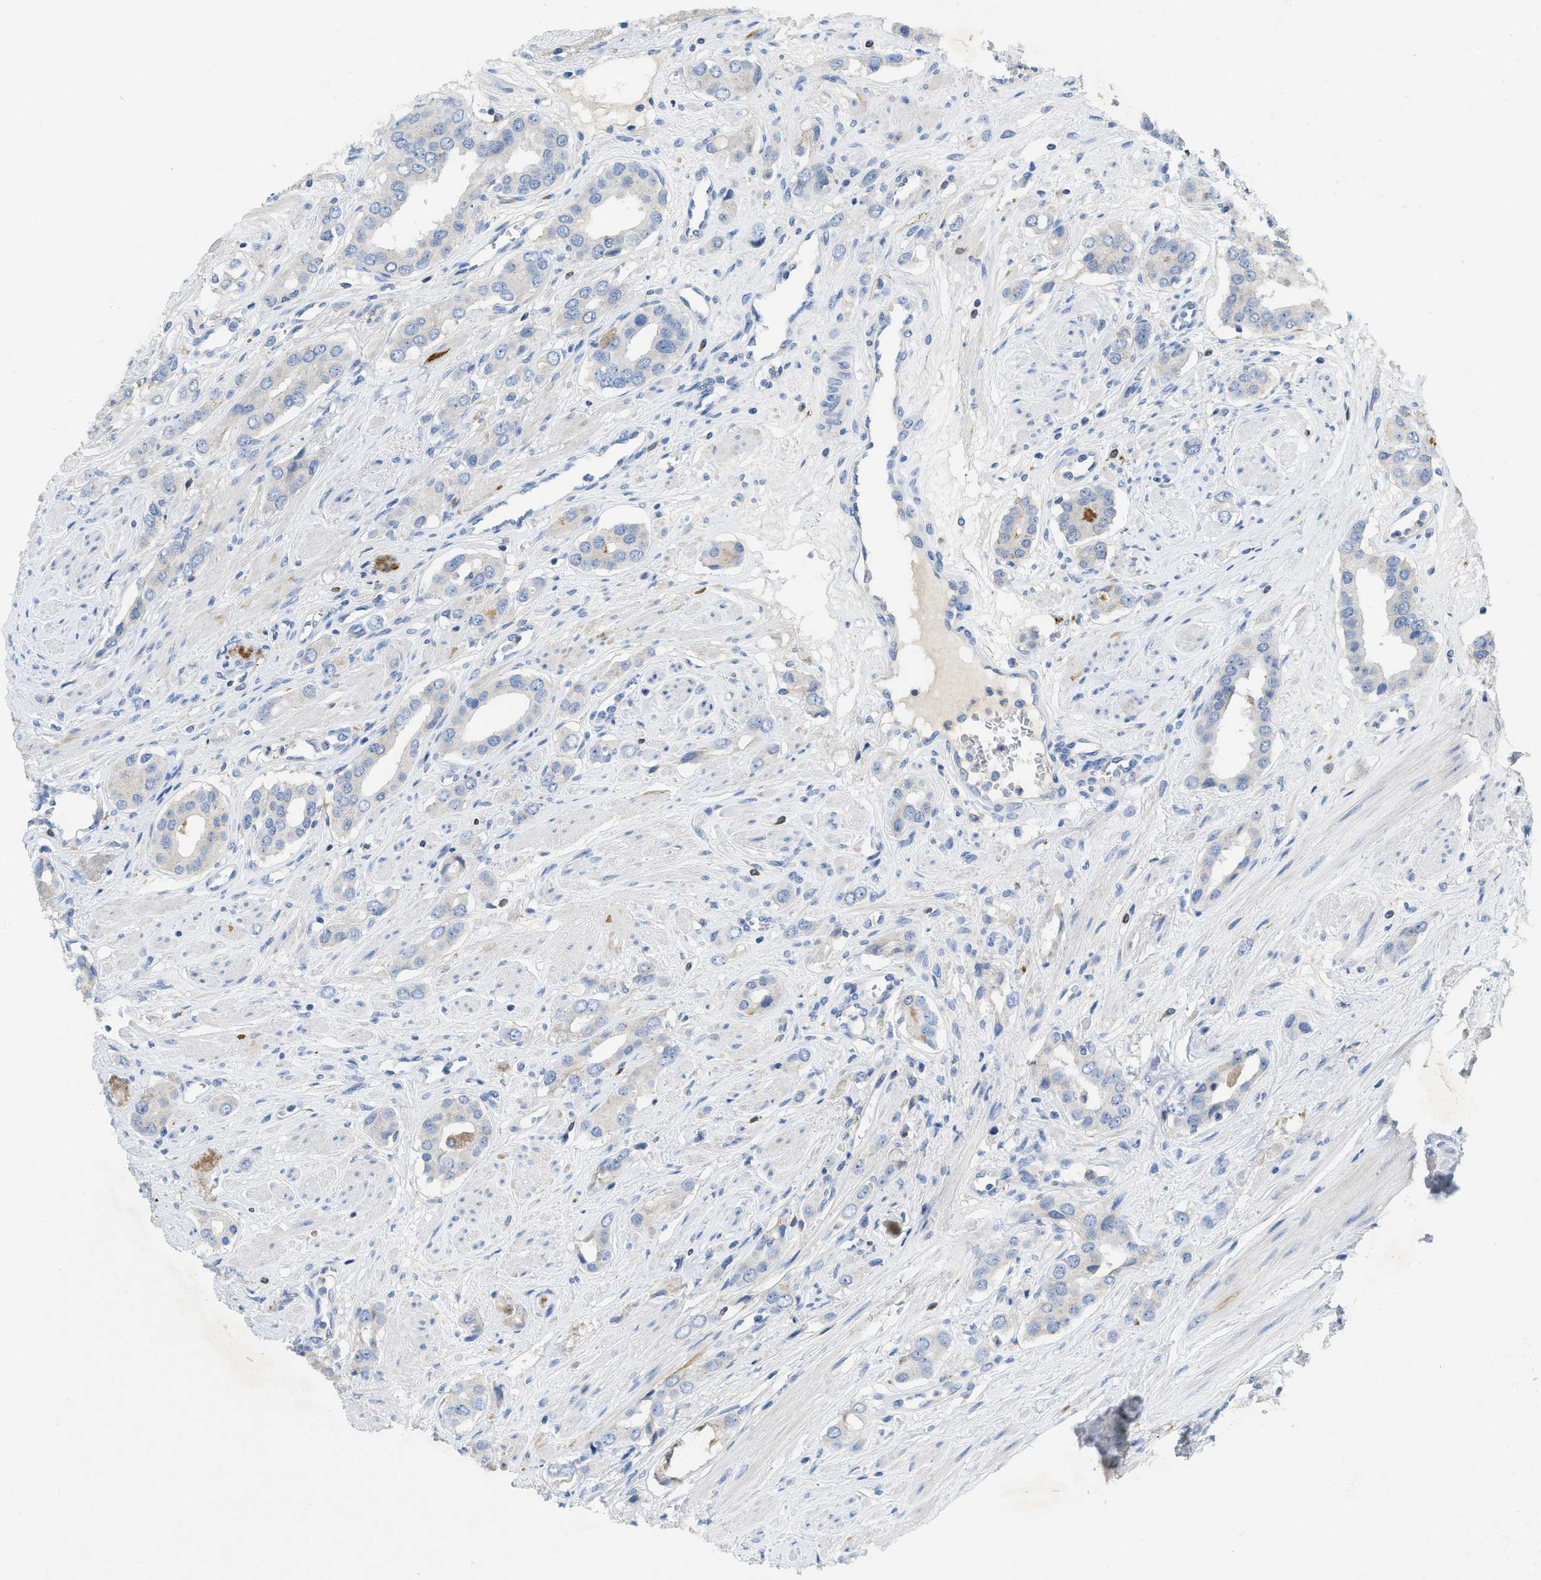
{"staining": {"intensity": "negative", "quantity": "none", "location": "none"}, "tissue": "prostate cancer", "cell_type": "Tumor cells", "image_type": "cancer", "snomed": [{"axis": "morphology", "description": "Adenocarcinoma, High grade"}, {"axis": "topography", "description": "Prostate"}], "caption": "Immunohistochemistry (IHC) of adenocarcinoma (high-grade) (prostate) displays no positivity in tumor cells. (Stains: DAB (3,3'-diaminobenzidine) immunohistochemistry (IHC) with hematoxylin counter stain, Microscopy: brightfield microscopy at high magnification).", "gene": "CNNM4", "patient": {"sex": "male", "age": 52}}